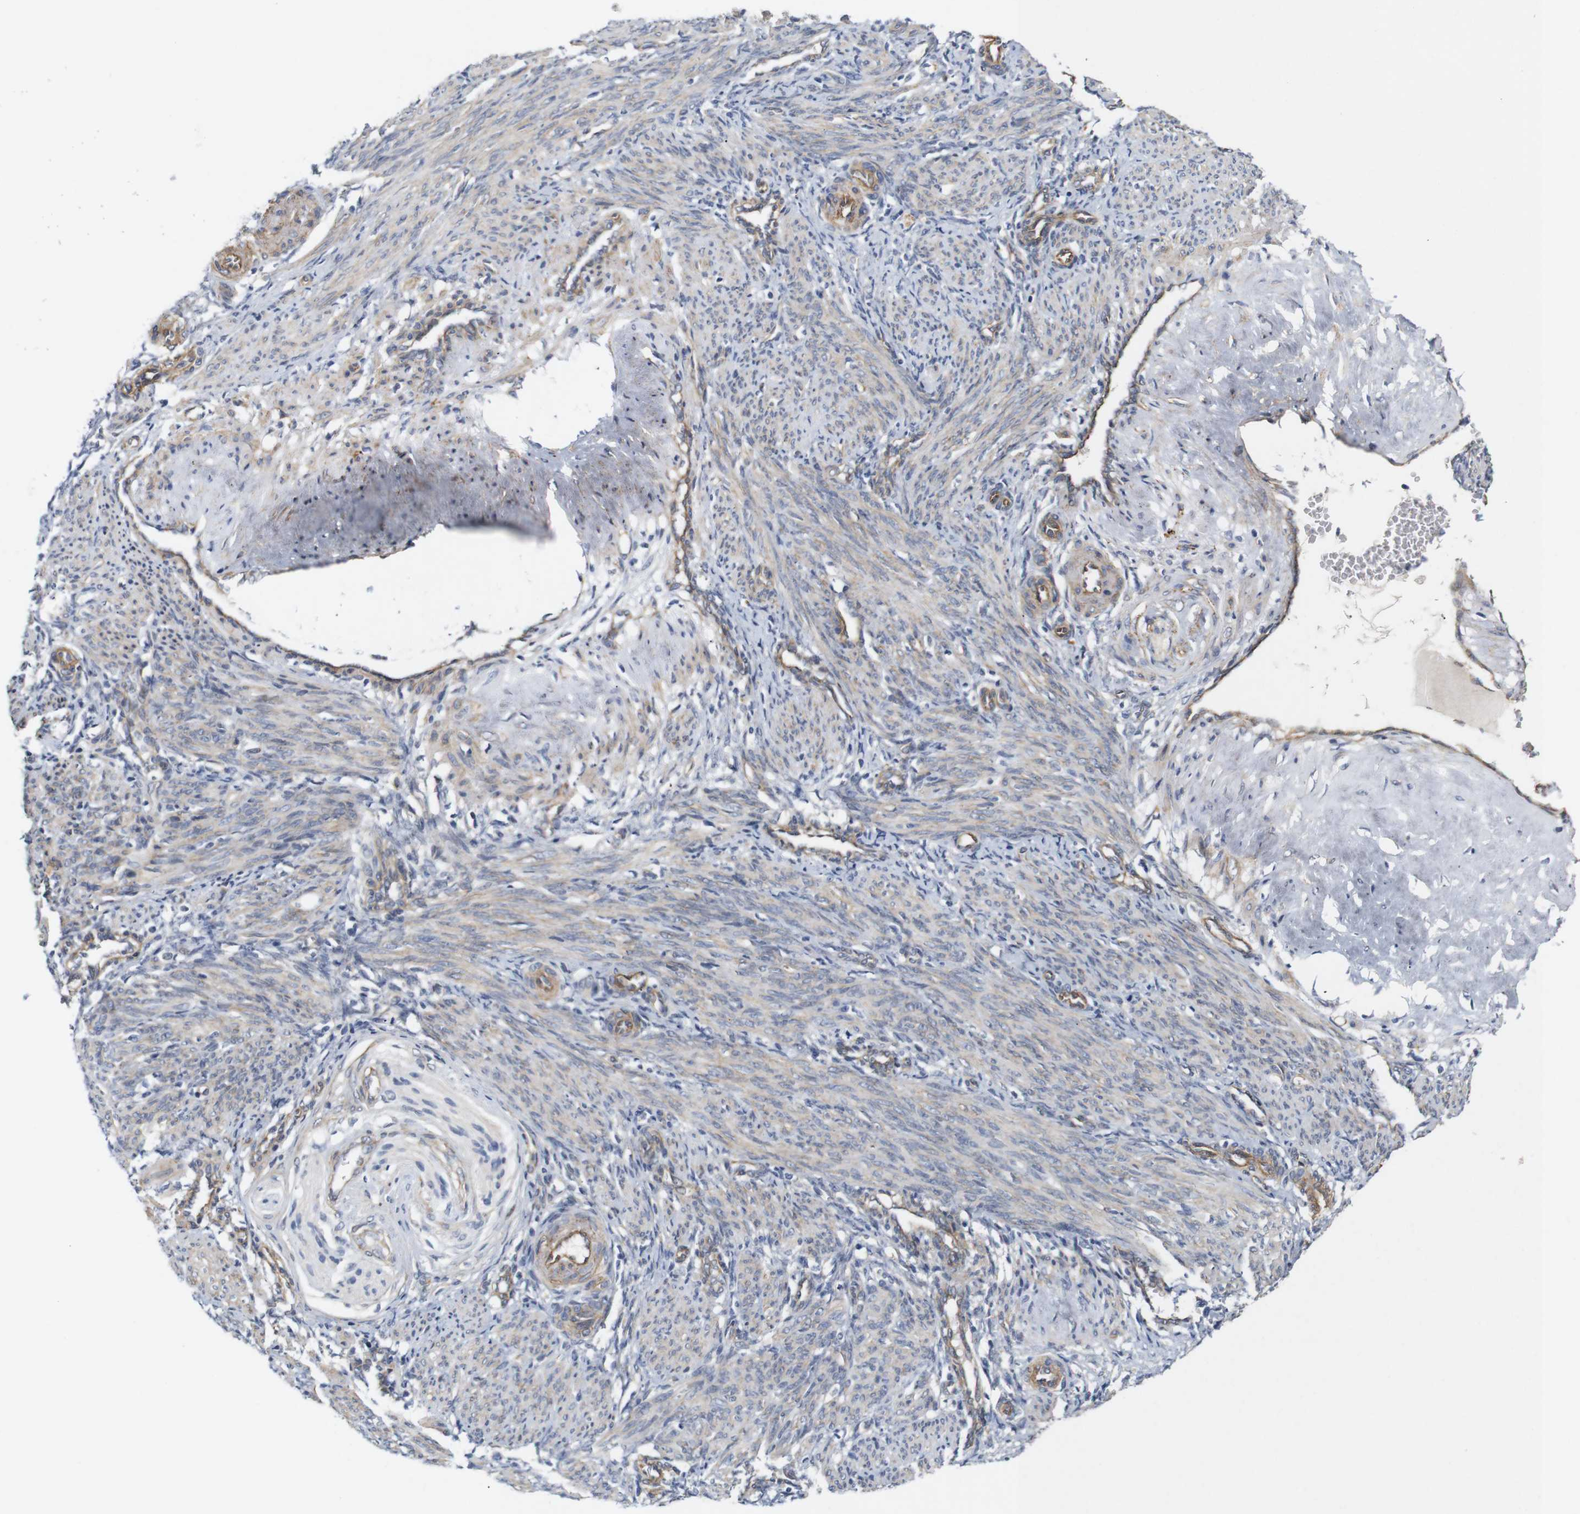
{"staining": {"intensity": "weak", "quantity": ">75%", "location": "cytoplasmic/membranous"}, "tissue": "smooth muscle", "cell_type": "Smooth muscle cells", "image_type": "normal", "snomed": [{"axis": "morphology", "description": "Normal tissue, NOS"}, {"axis": "topography", "description": "Endometrium"}], "caption": "Approximately >75% of smooth muscle cells in normal smooth muscle reveal weak cytoplasmic/membranous protein expression as visualized by brown immunohistochemical staining.", "gene": "CYB561", "patient": {"sex": "female", "age": 33}}